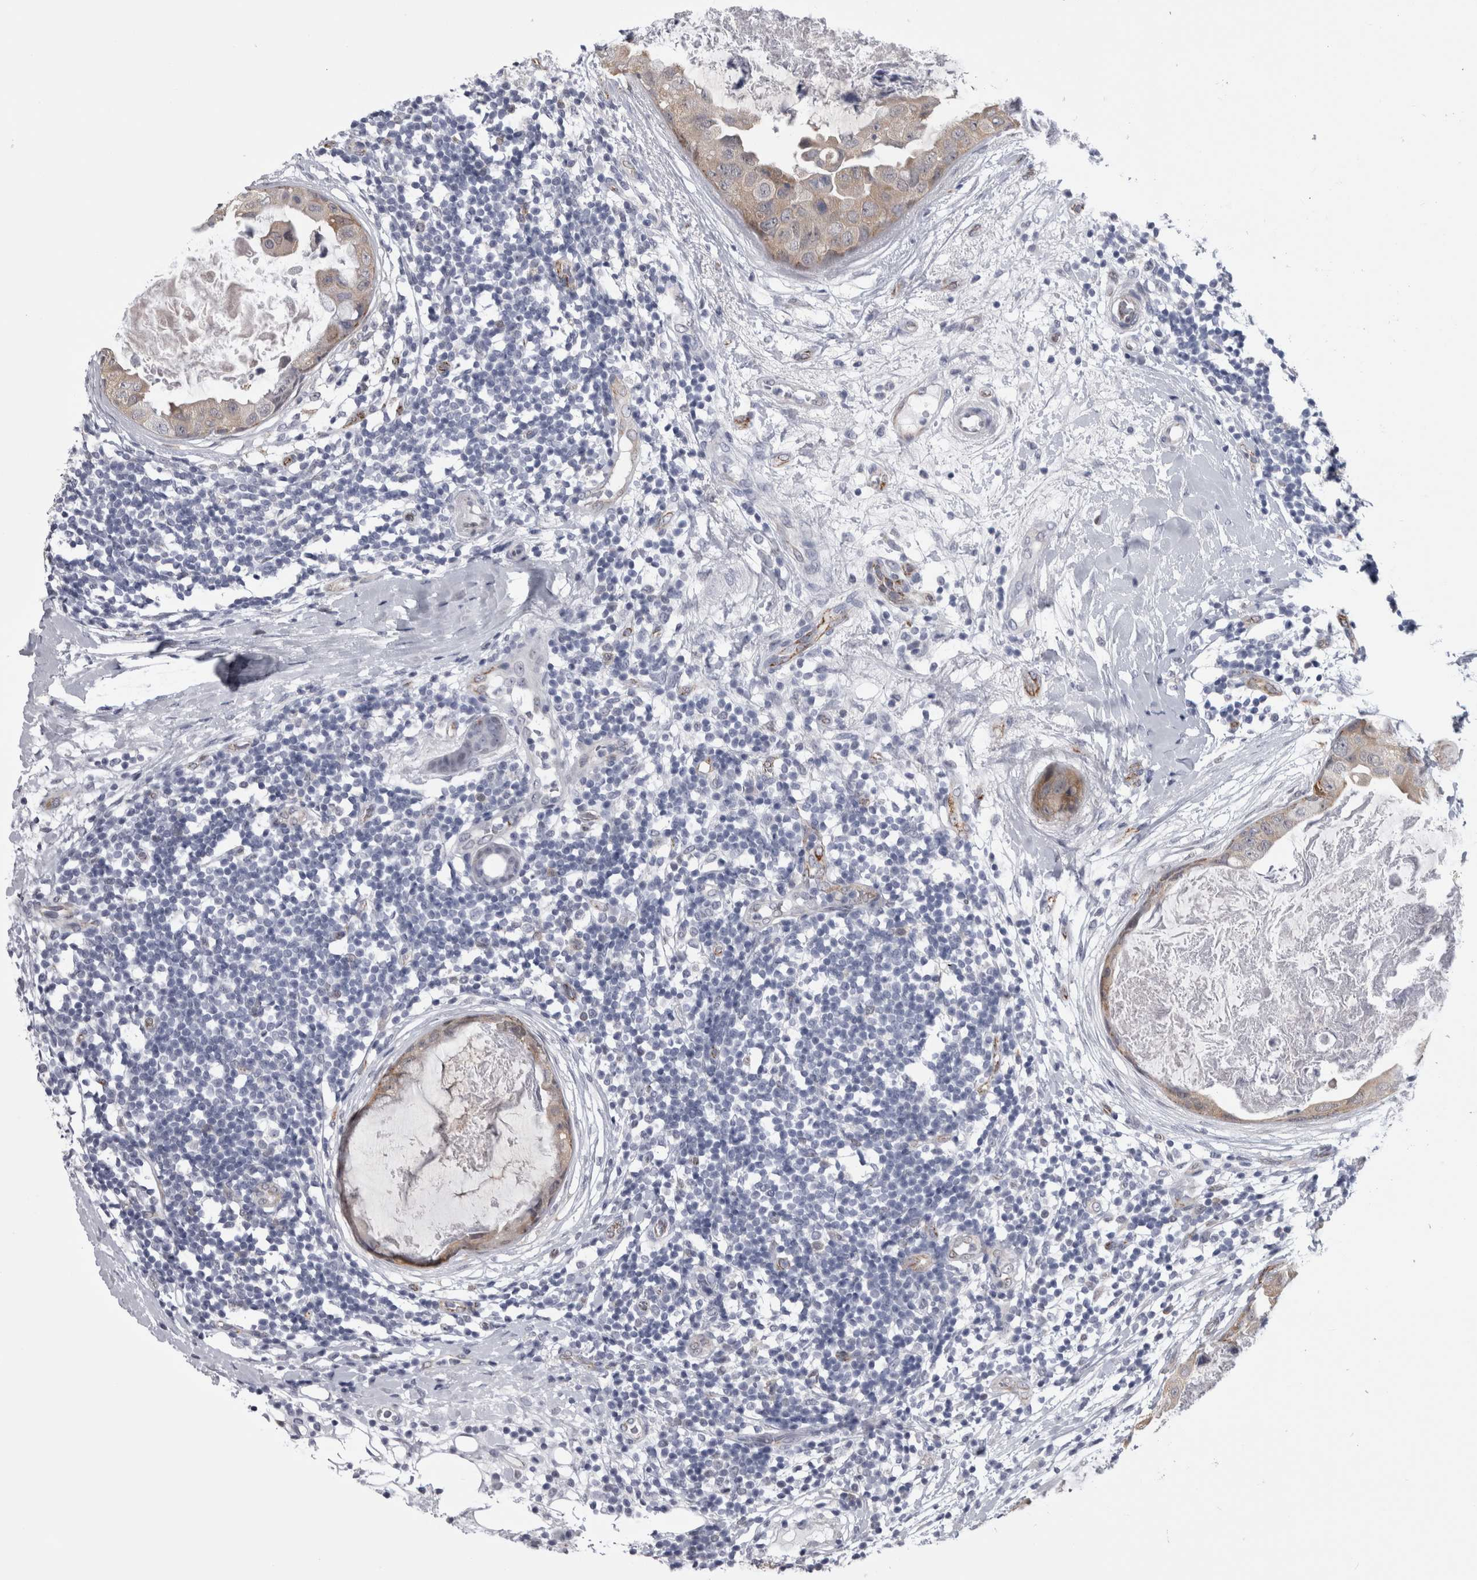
{"staining": {"intensity": "weak", "quantity": ">75%", "location": "cytoplasmic/membranous"}, "tissue": "breast cancer", "cell_type": "Tumor cells", "image_type": "cancer", "snomed": [{"axis": "morphology", "description": "Duct carcinoma"}, {"axis": "topography", "description": "Breast"}], "caption": "IHC (DAB) staining of human infiltrating ductal carcinoma (breast) exhibits weak cytoplasmic/membranous protein positivity in about >75% of tumor cells.", "gene": "ACOT7", "patient": {"sex": "female", "age": 40}}